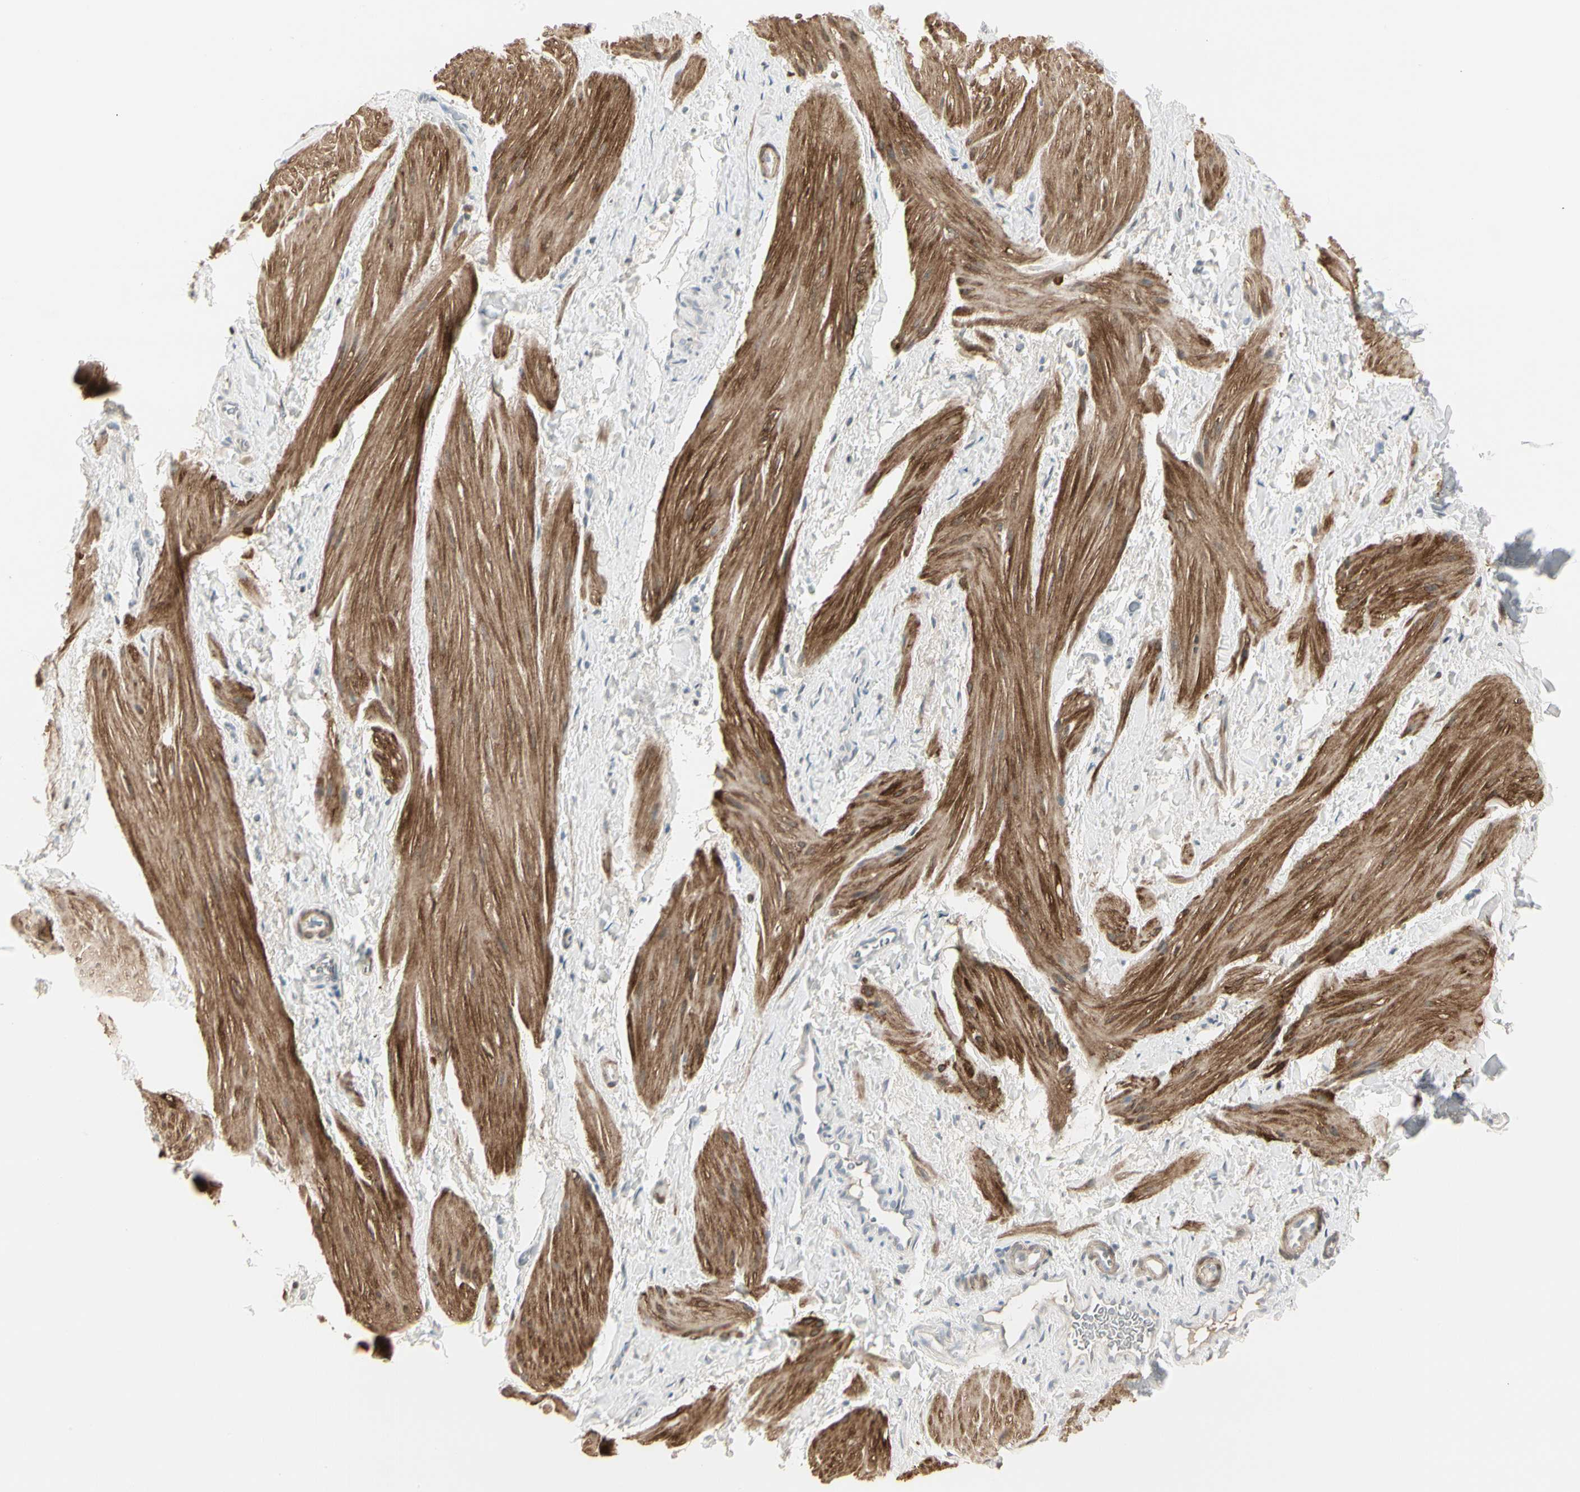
{"staining": {"intensity": "moderate", "quantity": ">75%", "location": "cytoplasmic/membranous"}, "tissue": "smooth muscle", "cell_type": "Smooth muscle cells", "image_type": "normal", "snomed": [{"axis": "morphology", "description": "Normal tissue, NOS"}, {"axis": "topography", "description": "Smooth muscle"}], "caption": "This micrograph exhibits immunohistochemistry (IHC) staining of unremarkable human smooth muscle, with medium moderate cytoplasmic/membranous staining in about >75% of smooth muscle cells.", "gene": "DMPK", "patient": {"sex": "male", "age": 16}}